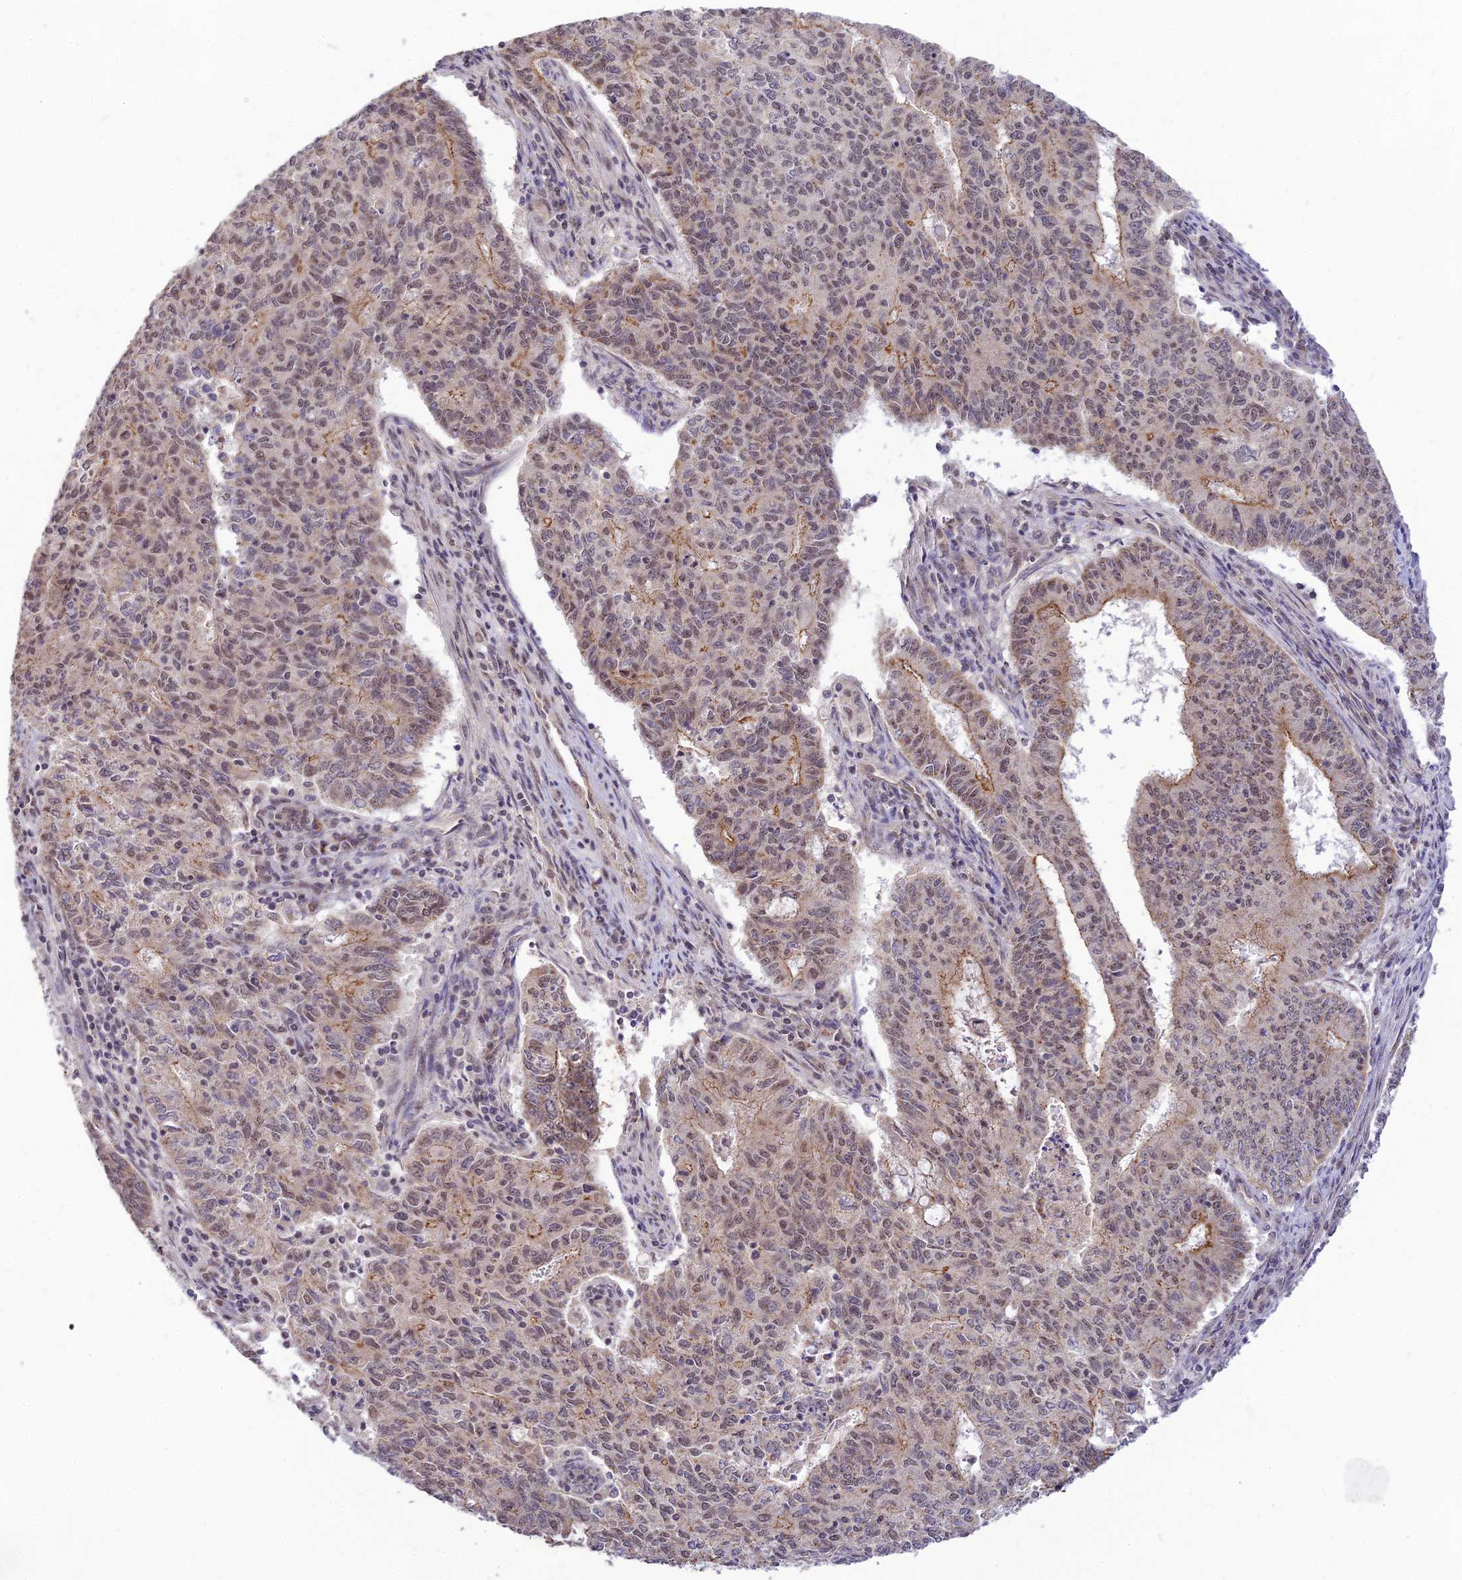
{"staining": {"intensity": "weak", "quantity": ">75%", "location": "cytoplasmic/membranous,nuclear"}, "tissue": "endometrial cancer", "cell_type": "Tumor cells", "image_type": "cancer", "snomed": [{"axis": "morphology", "description": "Adenocarcinoma, NOS"}, {"axis": "topography", "description": "Endometrium"}], "caption": "IHC staining of adenocarcinoma (endometrial), which demonstrates low levels of weak cytoplasmic/membranous and nuclear positivity in about >75% of tumor cells indicating weak cytoplasmic/membranous and nuclear protein staining. The staining was performed using DAB (brown) for protein detection and nuclei were counterstained in hematoxylin (blue).", "gene": "MICOS13", "patient": {"sex": "female", "age": 59}}